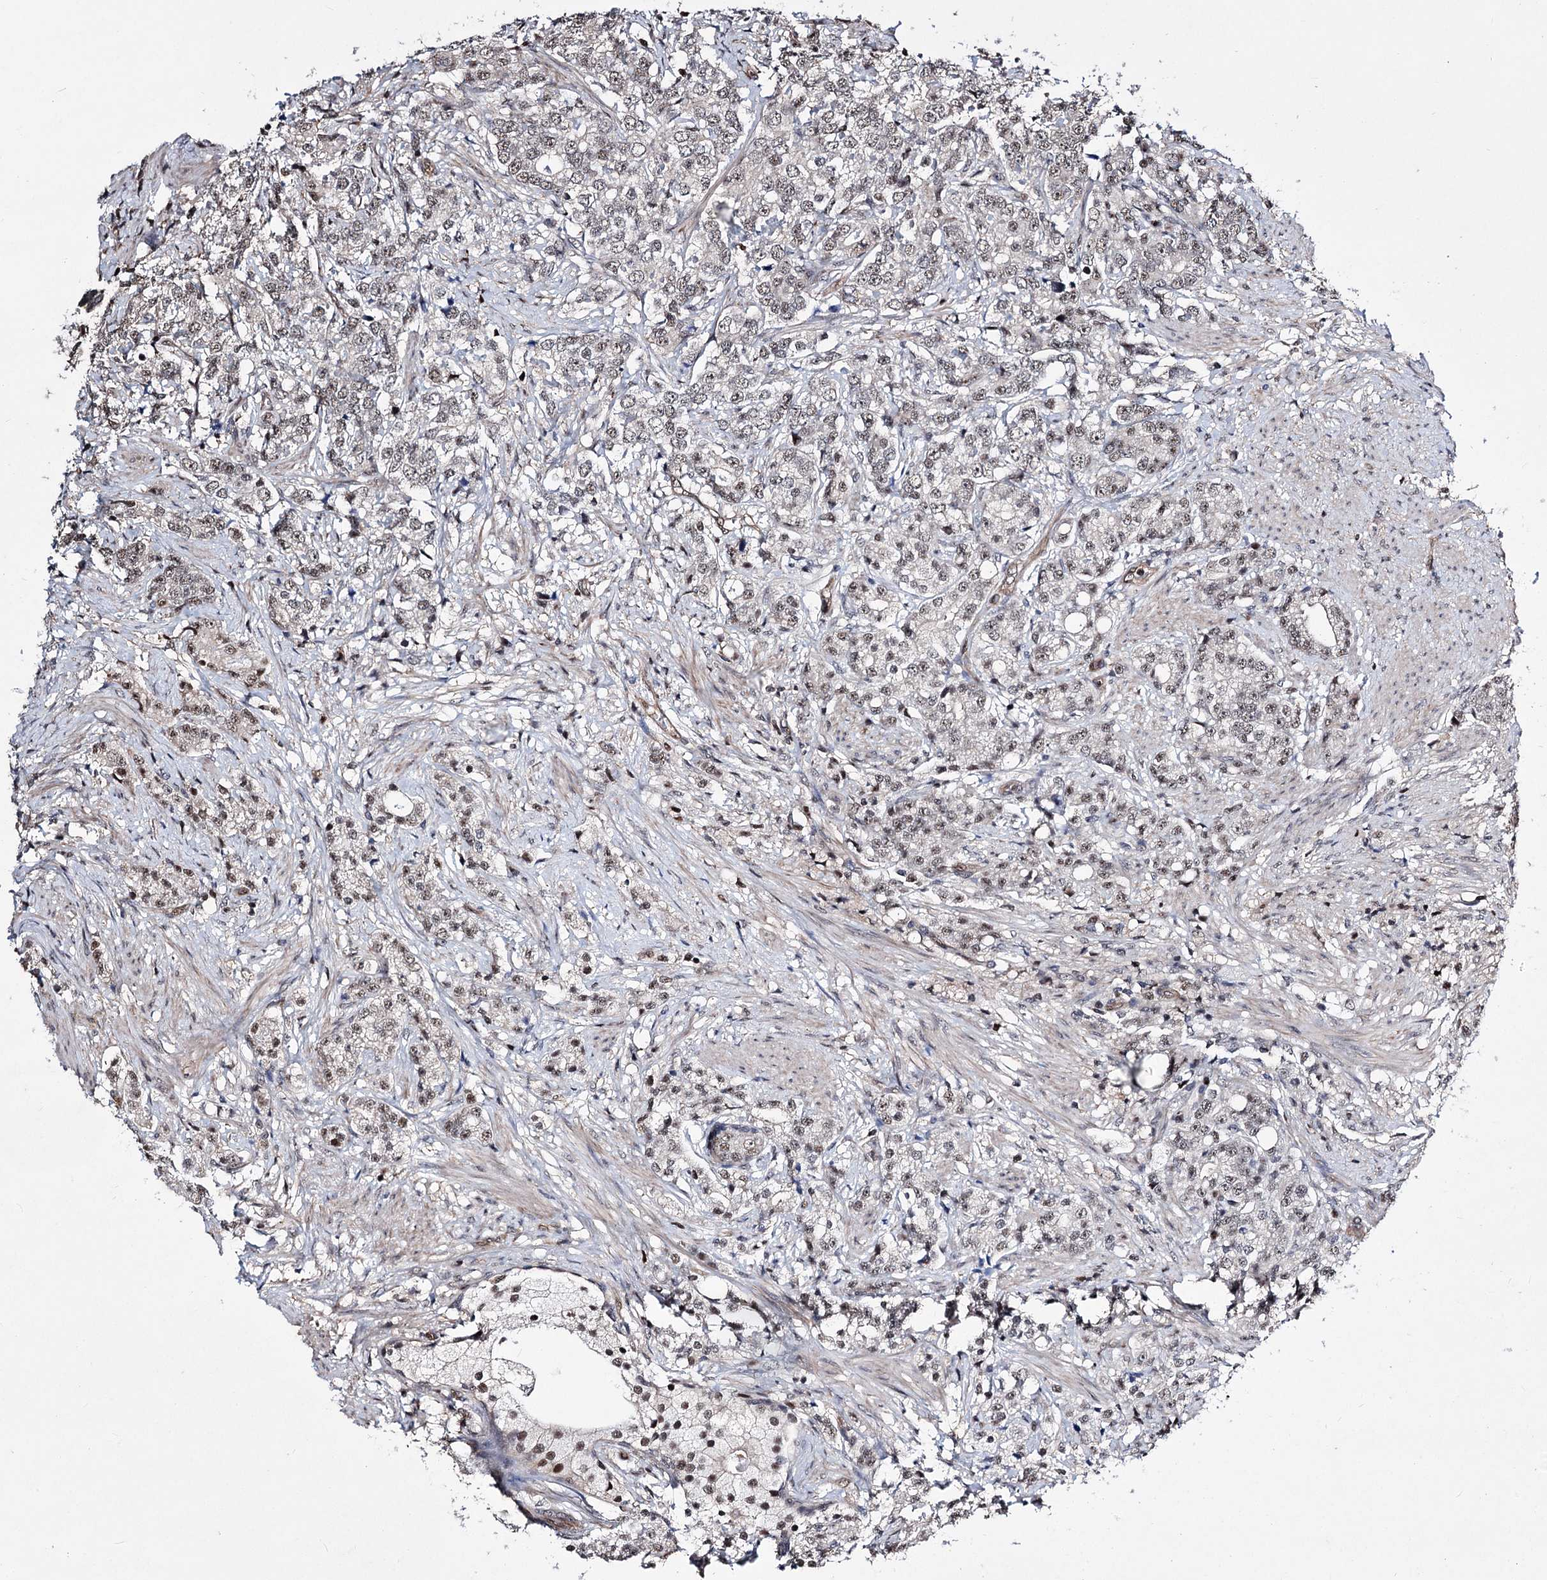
{"staining": {"intensity": "weak", "quantity": "<25%", "location": "nuclear"}, "tissue": "prostate cancer", "cell_type": "Tumor cells", "image_type": "cancer", "snomed": [{"axis": "morphology", "description": "Adenocarcinoma, High grade"}, {"axis": "topography", "description": "Prostate"}], "caption": "Immunohistochemistry (IHC) image of neoplastic tissue: human prostate cancer stained with DAB displays no significant protein staining in tumor cells.", "gene": "CHMP7", "patient": {"sex": "male", "age": 69}}